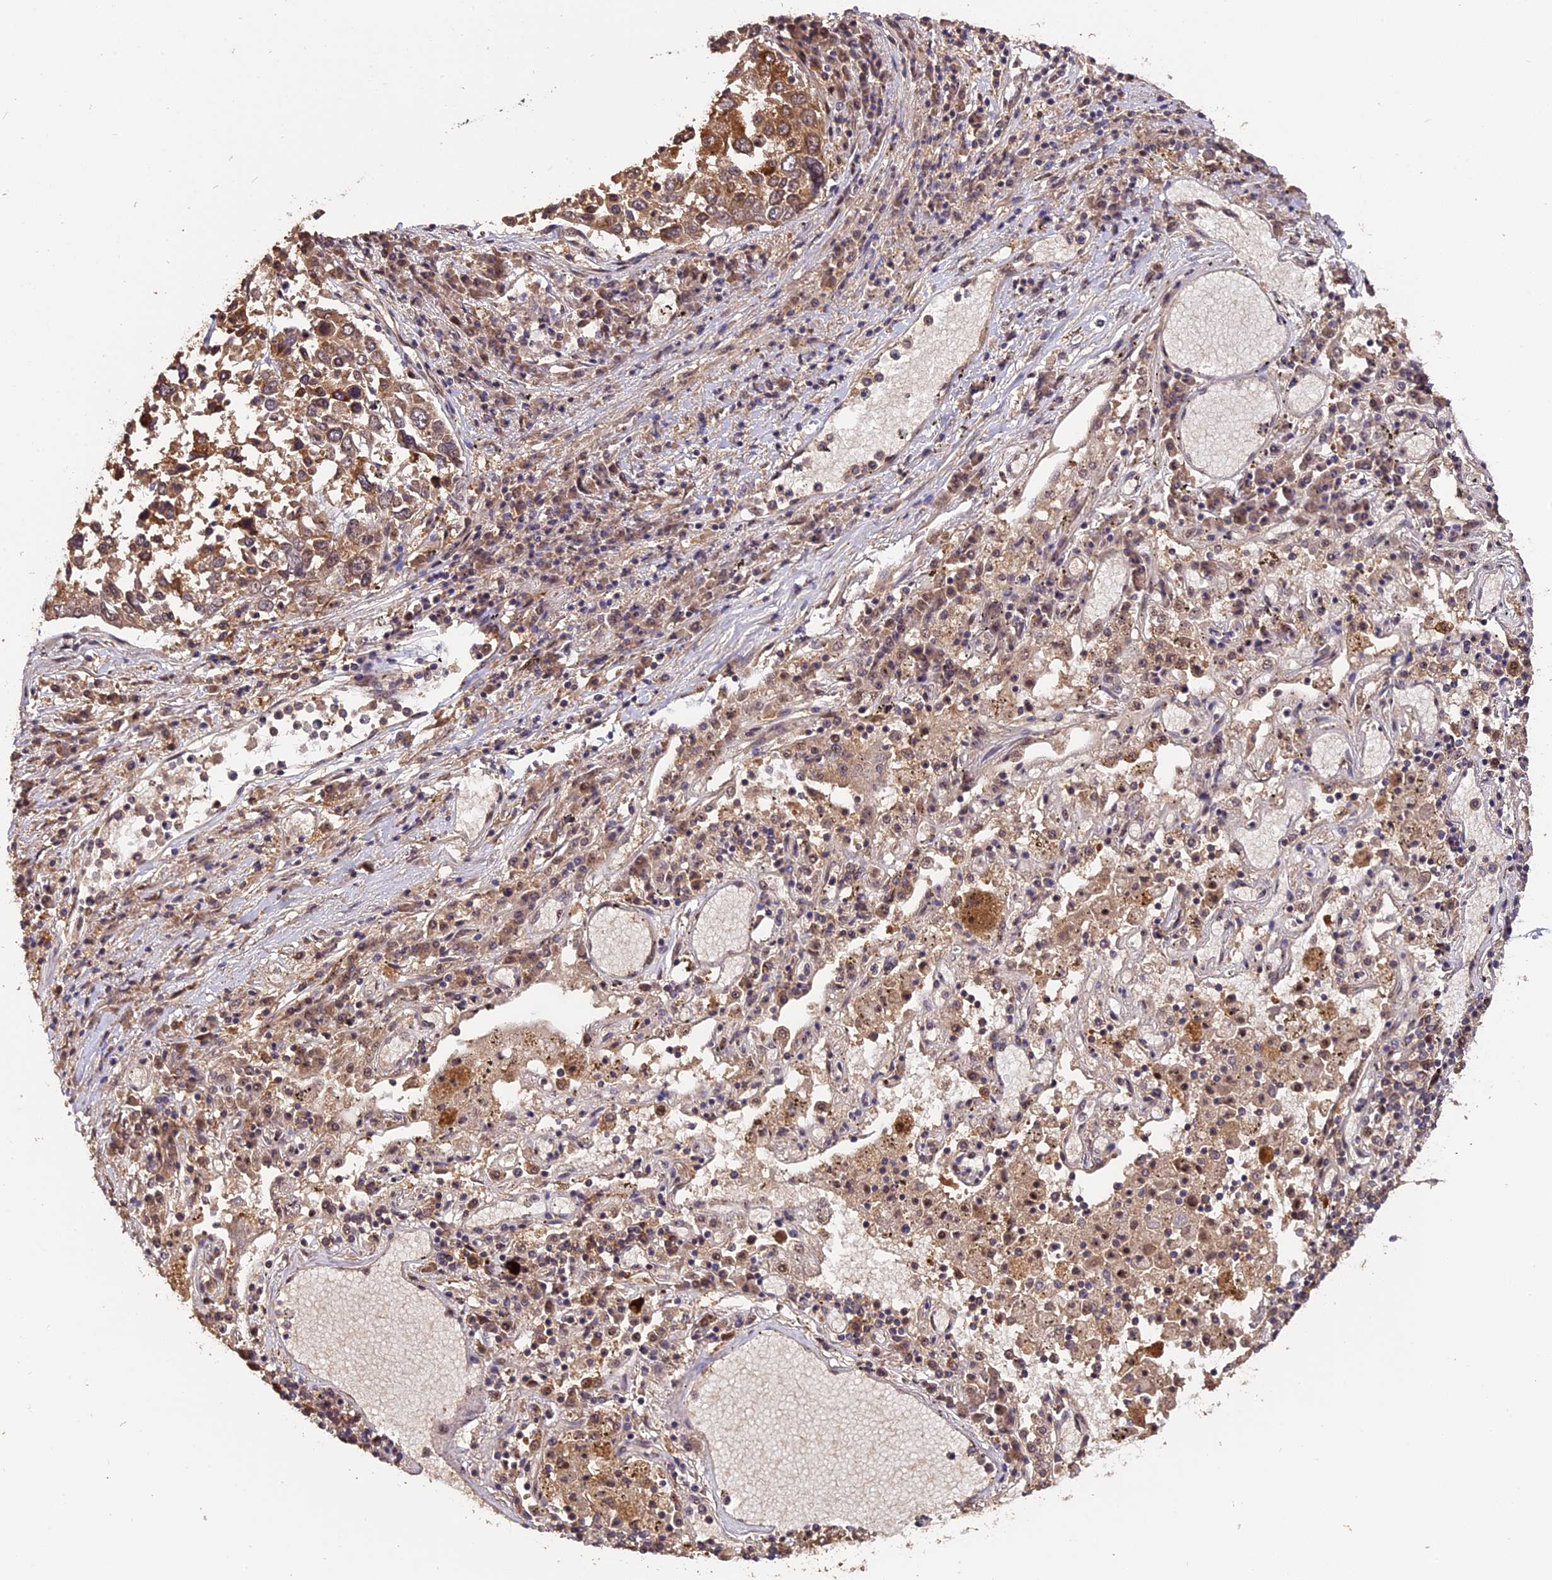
{"staining": {"intensity": "moderate", "quantity": ">75%", "location": "cytoplasmic/membranous"}, "tissue": "lung cancer", "cell_type": "Tumor cells", "image_type": "cancer", "snomed": [{"axis": "morphology", "description": "Squamous cell carcinoma, NOS"}, {"axis": "topography", "description": "Lung"}], "caption": "A micrograph showing moderate cytoplasmic/membranous expression in about >75% of tumor cells in lung cancer (squamous cell carcinoma), as visualized by brown immunohistochemical staining.", "gene": "TRMT1", "patient": {"sex": "male", "age": 65}}